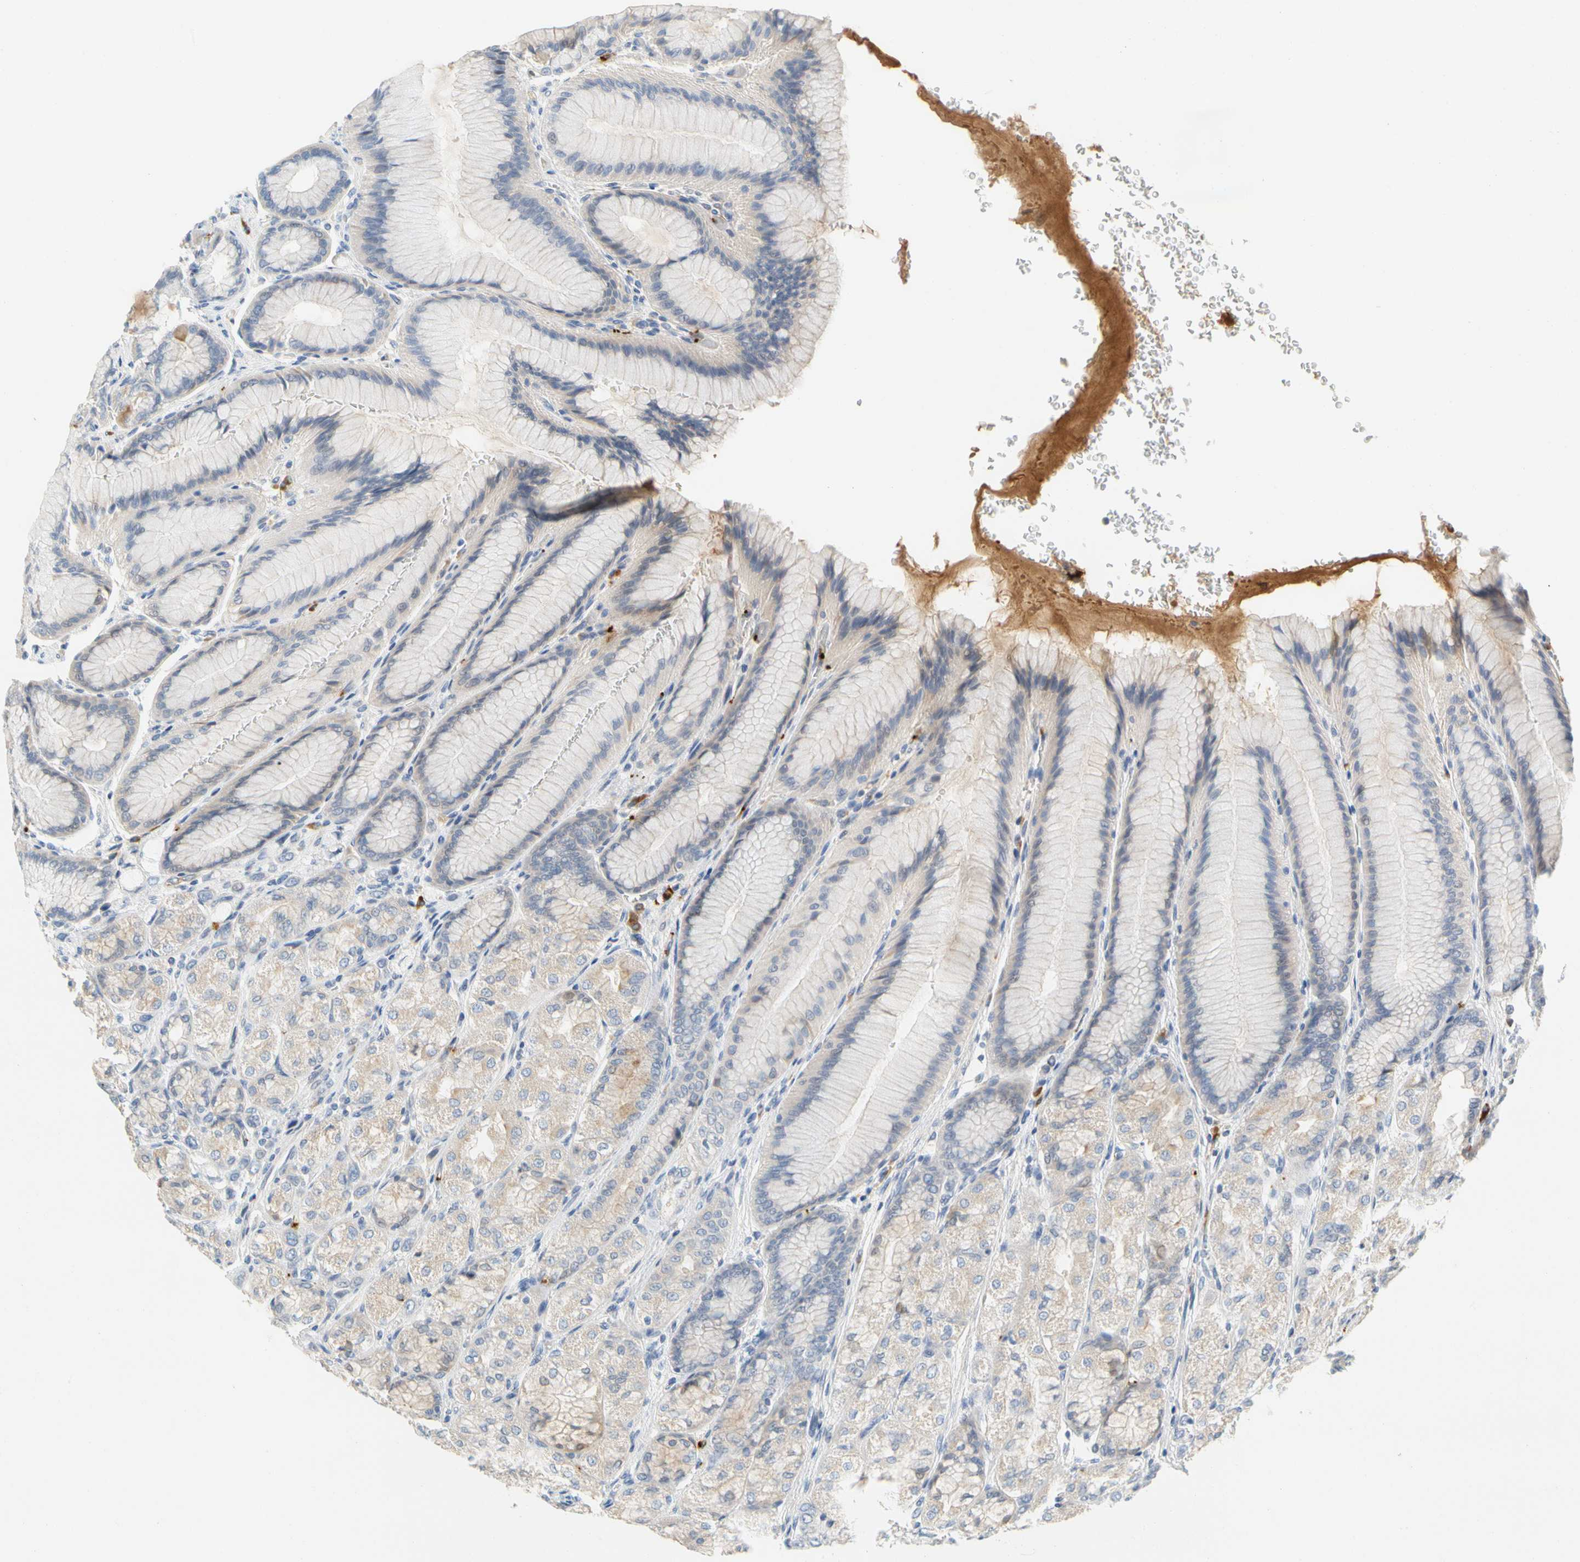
{"staining": {"intensity": "weak", "quantity": "<25%", "location": "cytoplasmic/membranous"}, "tissue": "stomach", "cell_type": "Glandular cells", "image_type": "normal", "snomed": [{"axis": "morphology", "description": "Normal tissue, NOS"}, {"axis": "morphology", "description": "Adenocarcinoma, NOS"}, {"axis": "topography", "description": "Stomach"}, {"axis": "topography", "description": "Stomach, lower"}], "caption": "Photomicrograph shows no significant protein positivity in glandular cells of unremarkable stomach. The staining is performed using DAB (3,3'-diaminobenzidine) brown chromogen with nuclei counter-stained in using hematoxylin.", "gene": "ENSG00000288796", "patient": {"sex": "female", "age": 65}}